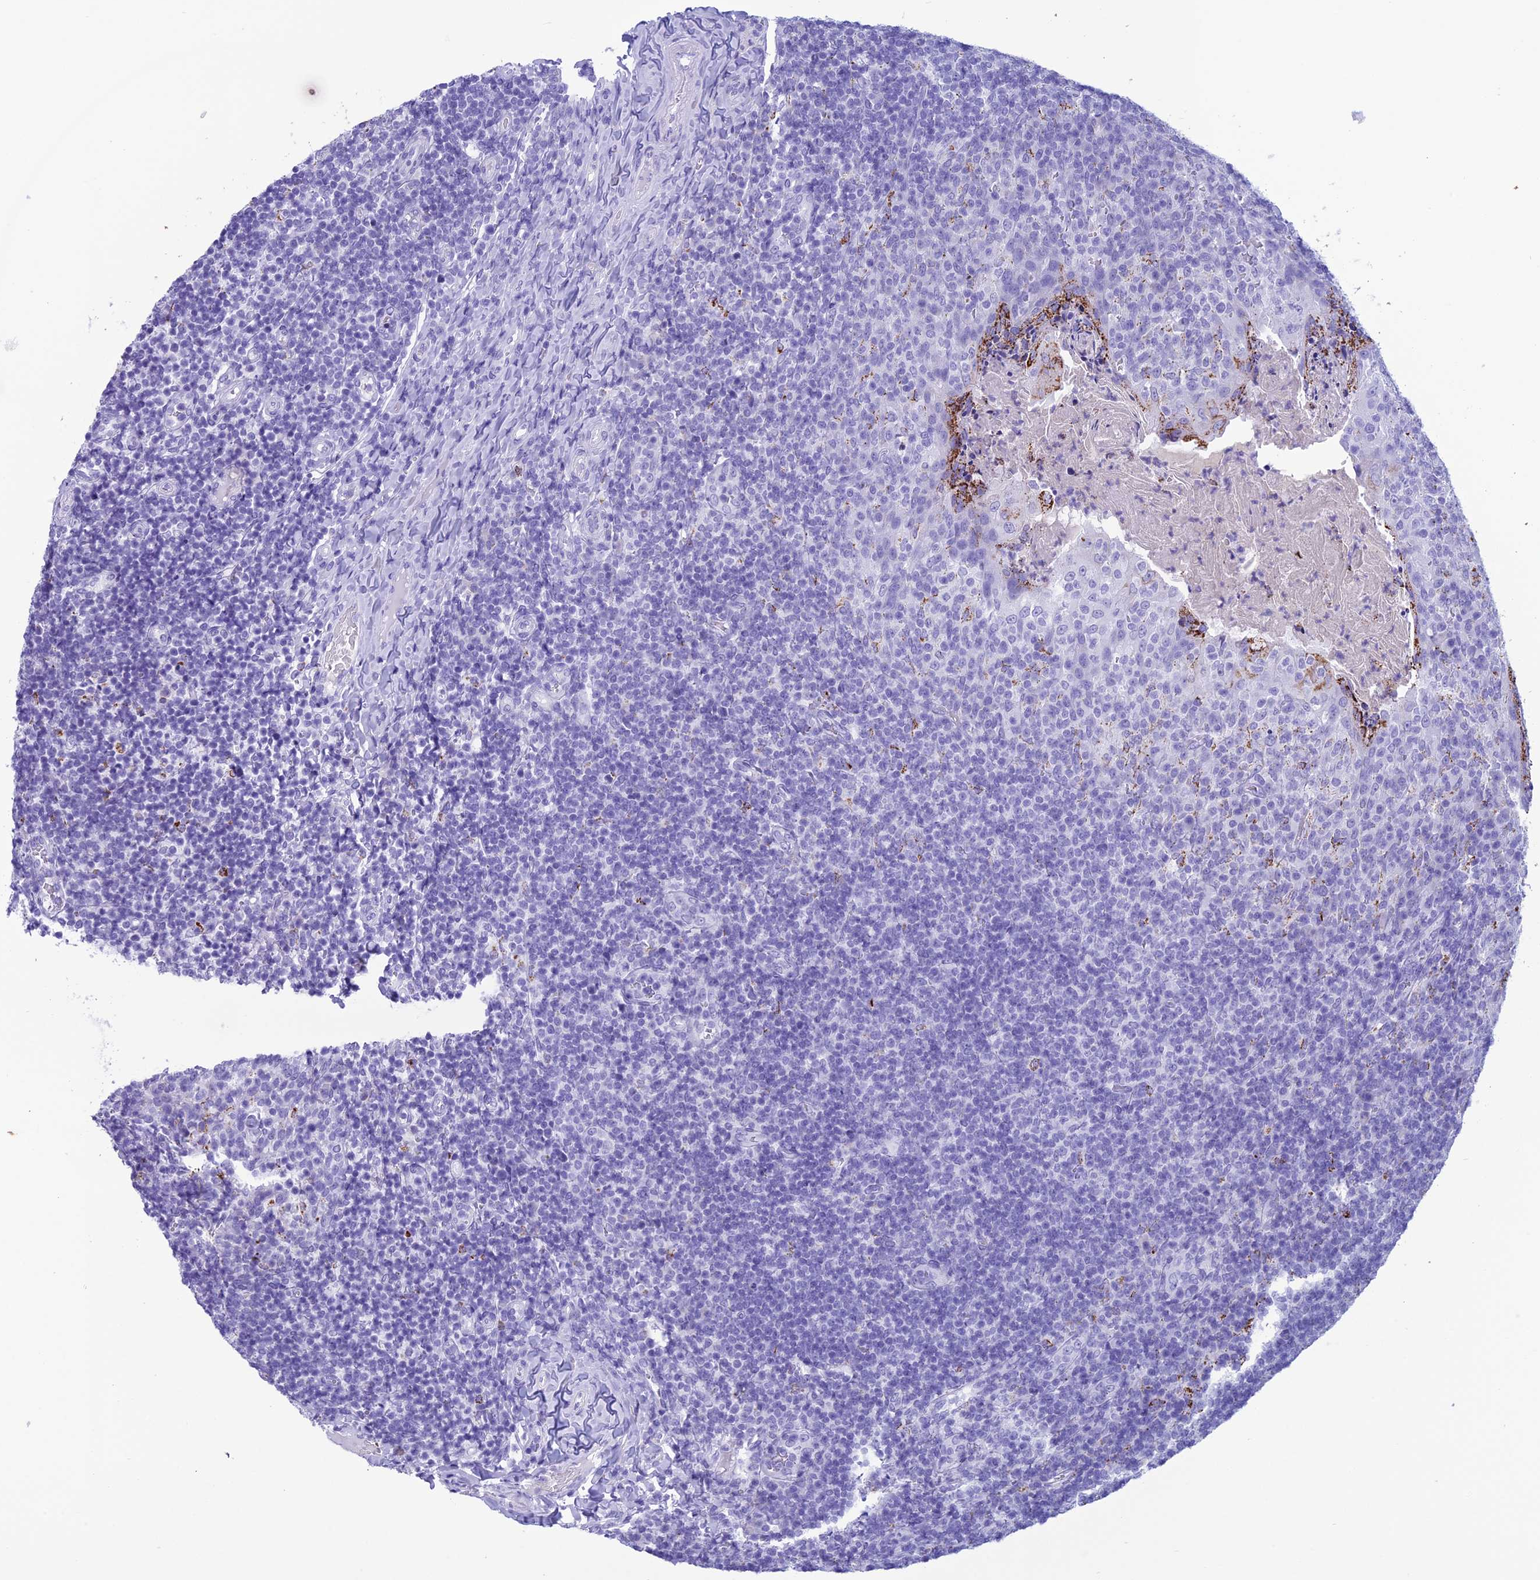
{"staining": {"intensity": "negative", "quantity": "none", "location": "none"}, "tissue": "tonsil", "cell_type": "Germinal center cells", "image_type": "normal", "snomed": [{"axis": "morphology", "description": "Normal tissue, NOS"}, {"axis": "topography", "description": "Tonsil"}], "caption": "Protein analysis of normal tonsil reveals no significant expression in germinal center cells.", "gene": "TRAM1L1", "patient": {"sex": "female", "age": 10}}